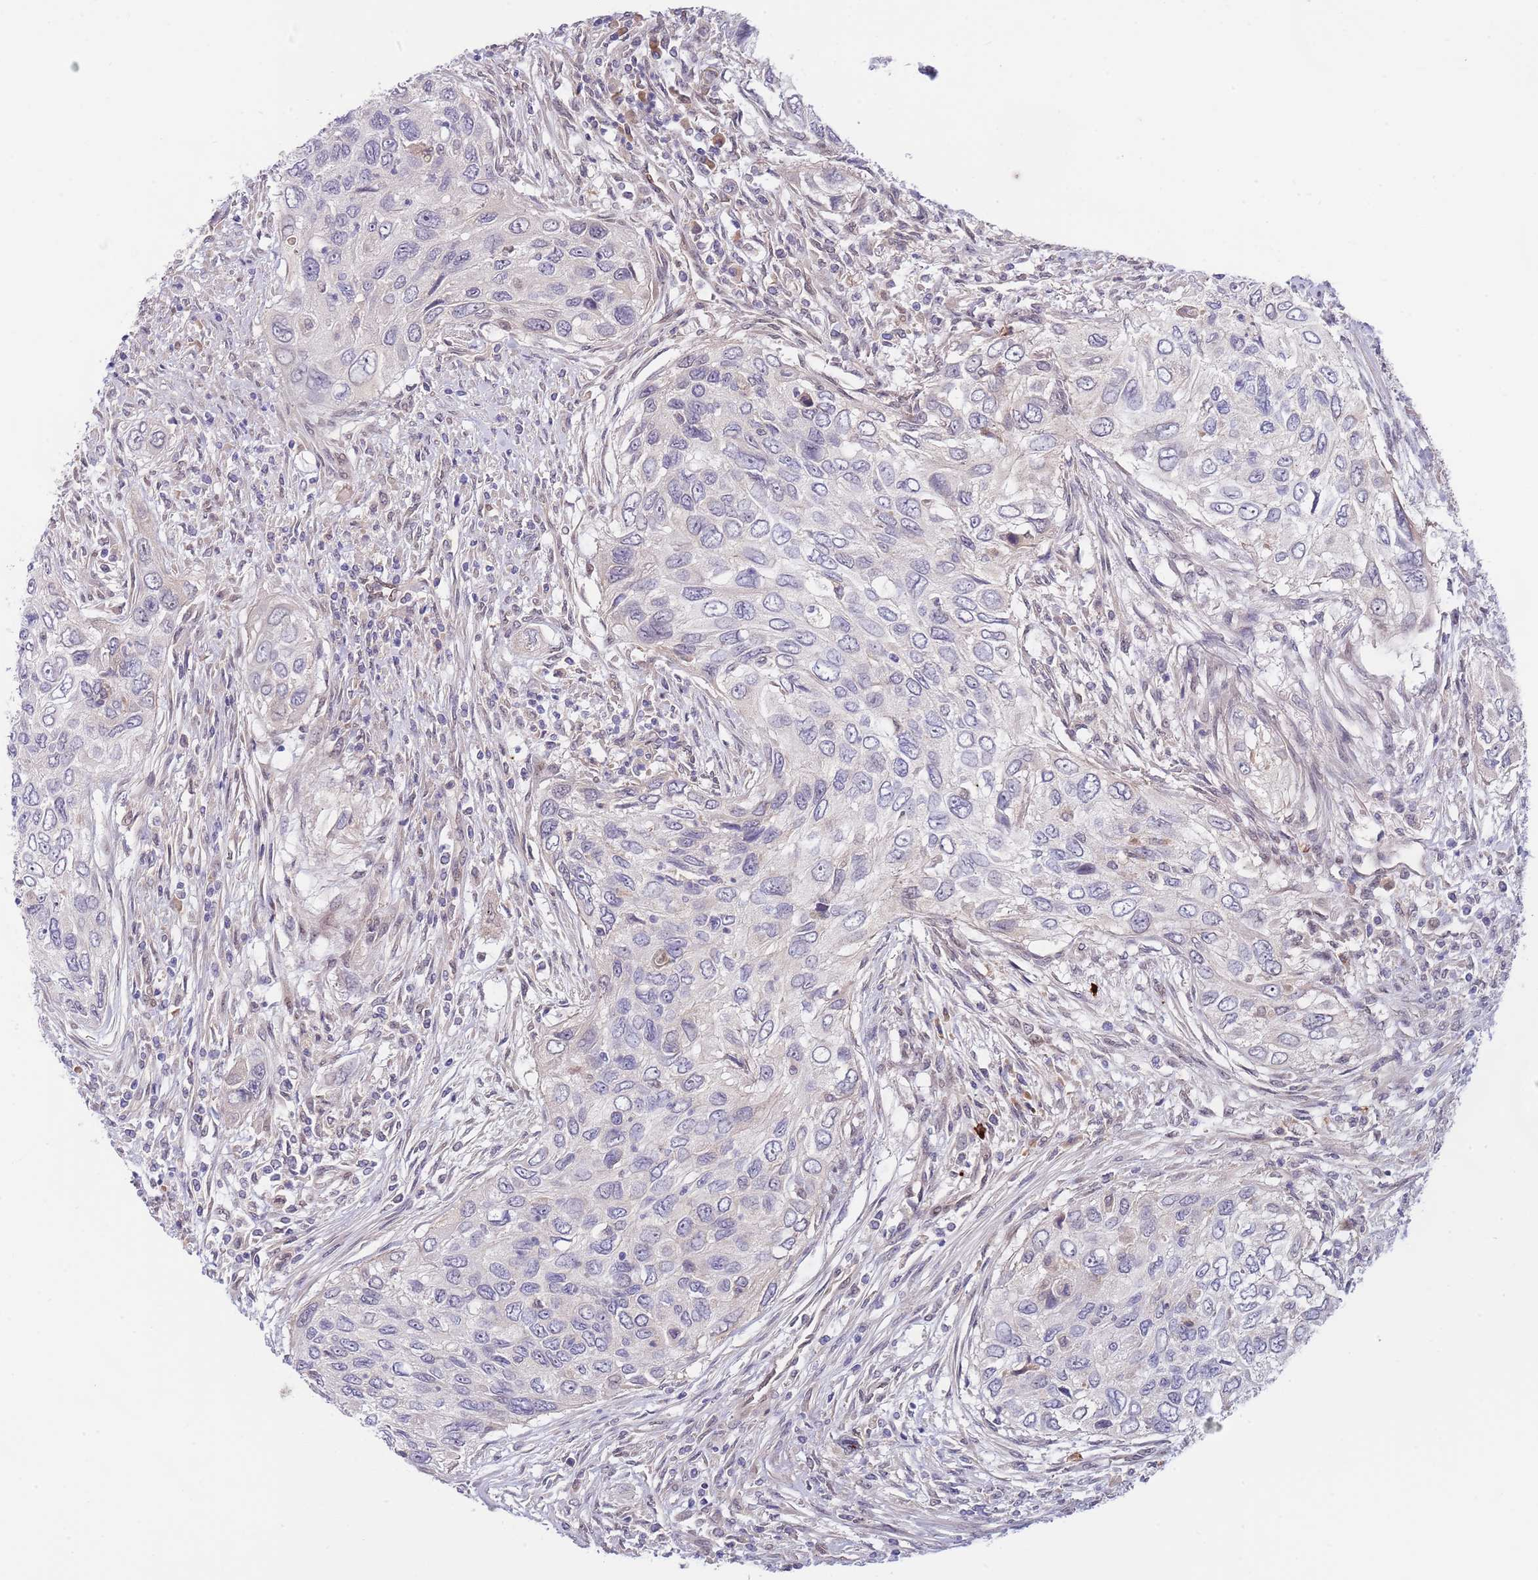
{"staining": {"intensity": "negative", "quantity": "none", "location": "none"}, "tissue": "urothelial cancer", "cell_type": "Tumor cells", "image_type": "cancer", "snomed": [{"axis": "morphology", "description": "Urothelial carcinoma, High grade"}, {"axis": "topography", "description": "Urinary bladder"}], "caption": "Urothelial carcinoma (high-grade) stained for a protein using IHC reveals no expression tumor cells.", "gene": "NLRP6", "patient": {"sex": "female", "age": 60}}